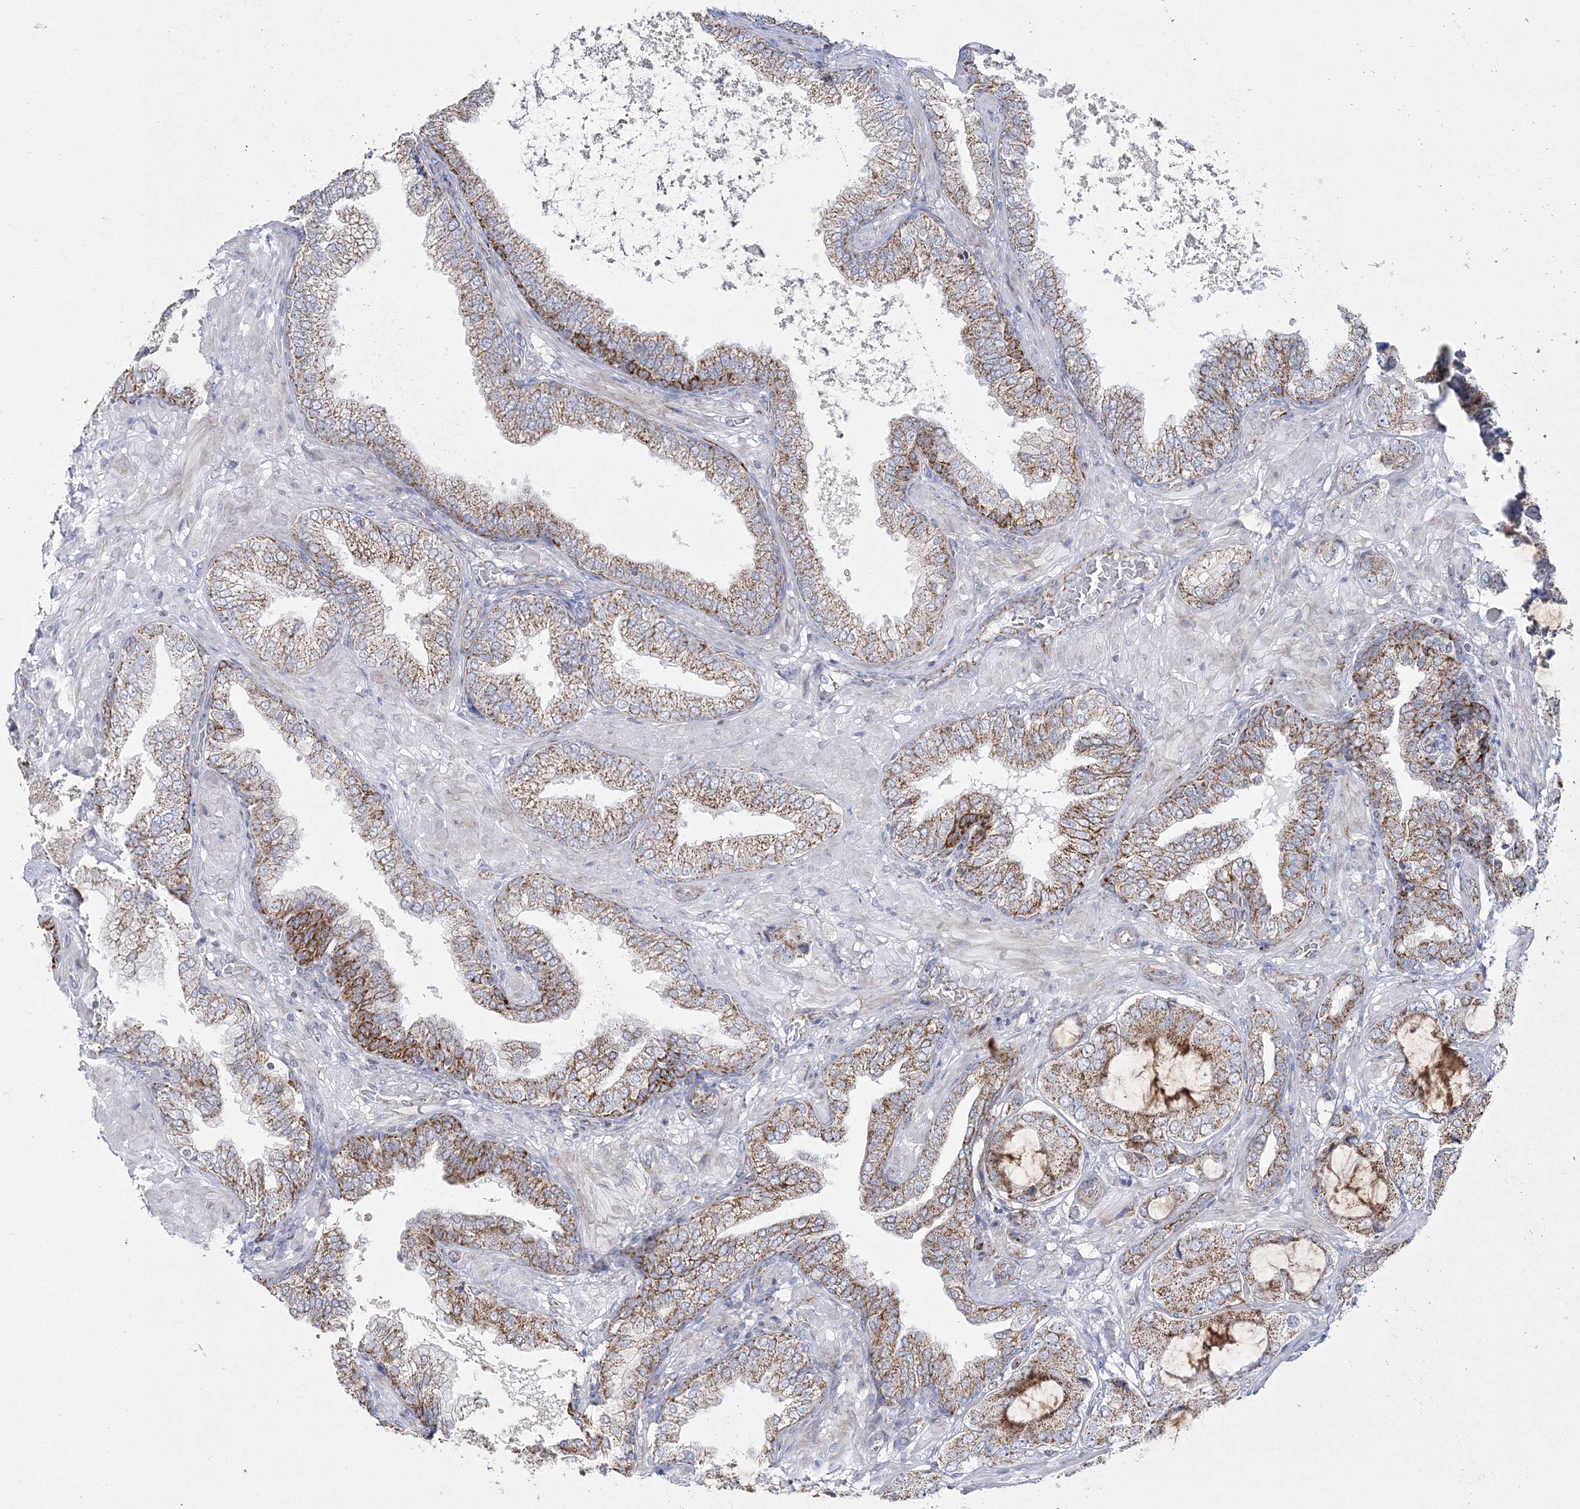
{"staining": {"intensity": "moderate", "quantity": "25%-75%", "location": "cytoplasmic/membranous"}, "tissue": "prostate cancer", "cell_type": "Tumor cells", "image_type": "cancer", "snomed": [{"axis": "morphology", "description": "Adenocarcinoma, High grade"}, {"axis": "topography", "description": "Prostate"}], "caption": "Protein analysis of prostate cancer tissue reveals moderate cytoplasmic/membranous staining in about 25%-75% of tumor cells.", "gene": "HIBCH", "patient": {"sex": "male", "age": 59}}